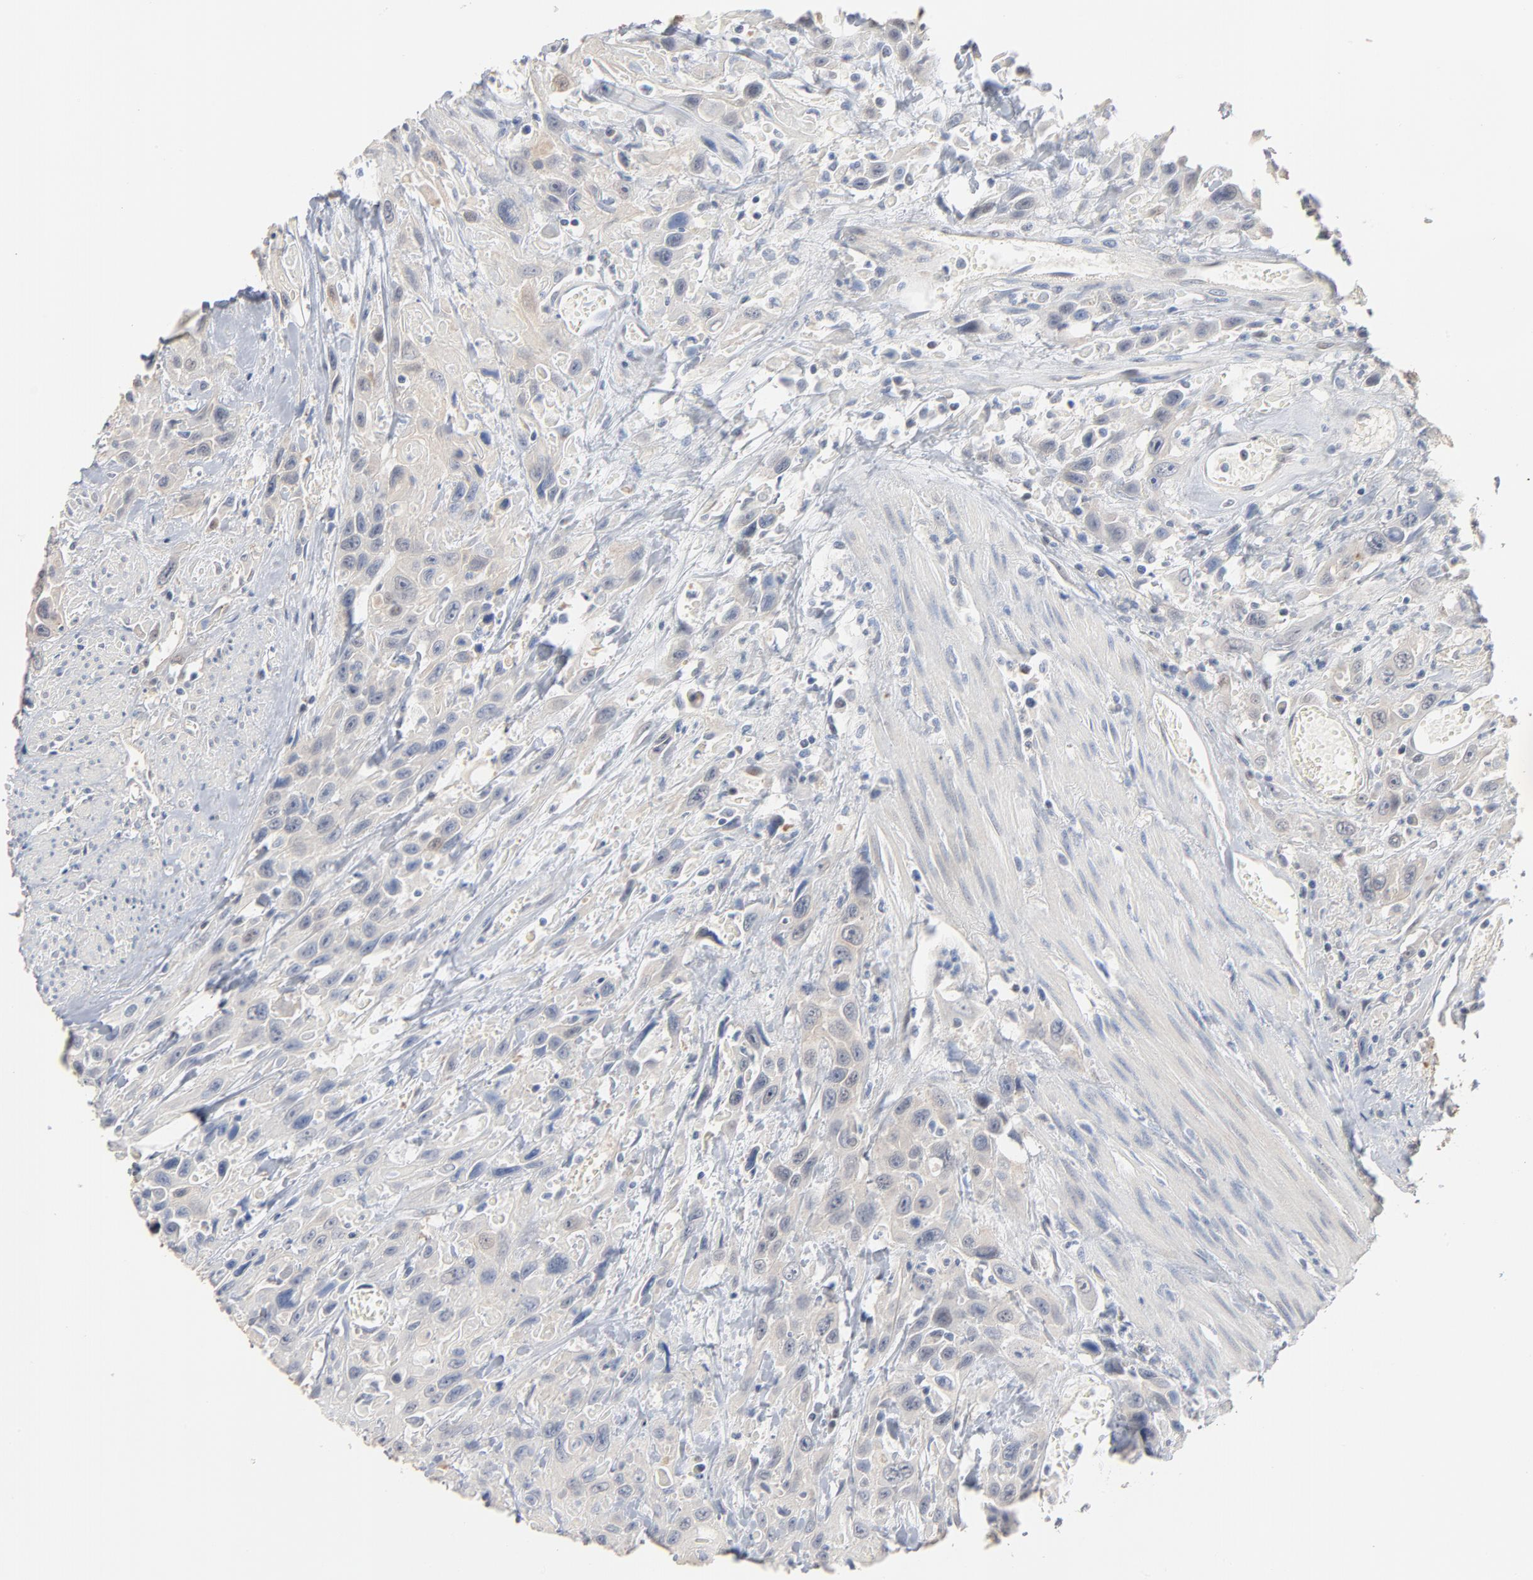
{"staining": {"intensity": "weak", "quantity": "<25%", "location": "cytoplasmic/membranous"}, "tissue": "urothelial cancer", "cell_type": "Tumor cells", "image_type": "cancer", "snomed": [{"axis": "morphology", "description": "Urothelial carcinoma, High grade"}, {"axis": "topography", "description": "Urinary bladder"}], "caption": "IHC micrograph of human urothelial cancer stained for a protein (brown), which reveals no staining in tumor cells.", "gene": "EPCAM", "patient": {"sex": "female", "age": 84}}